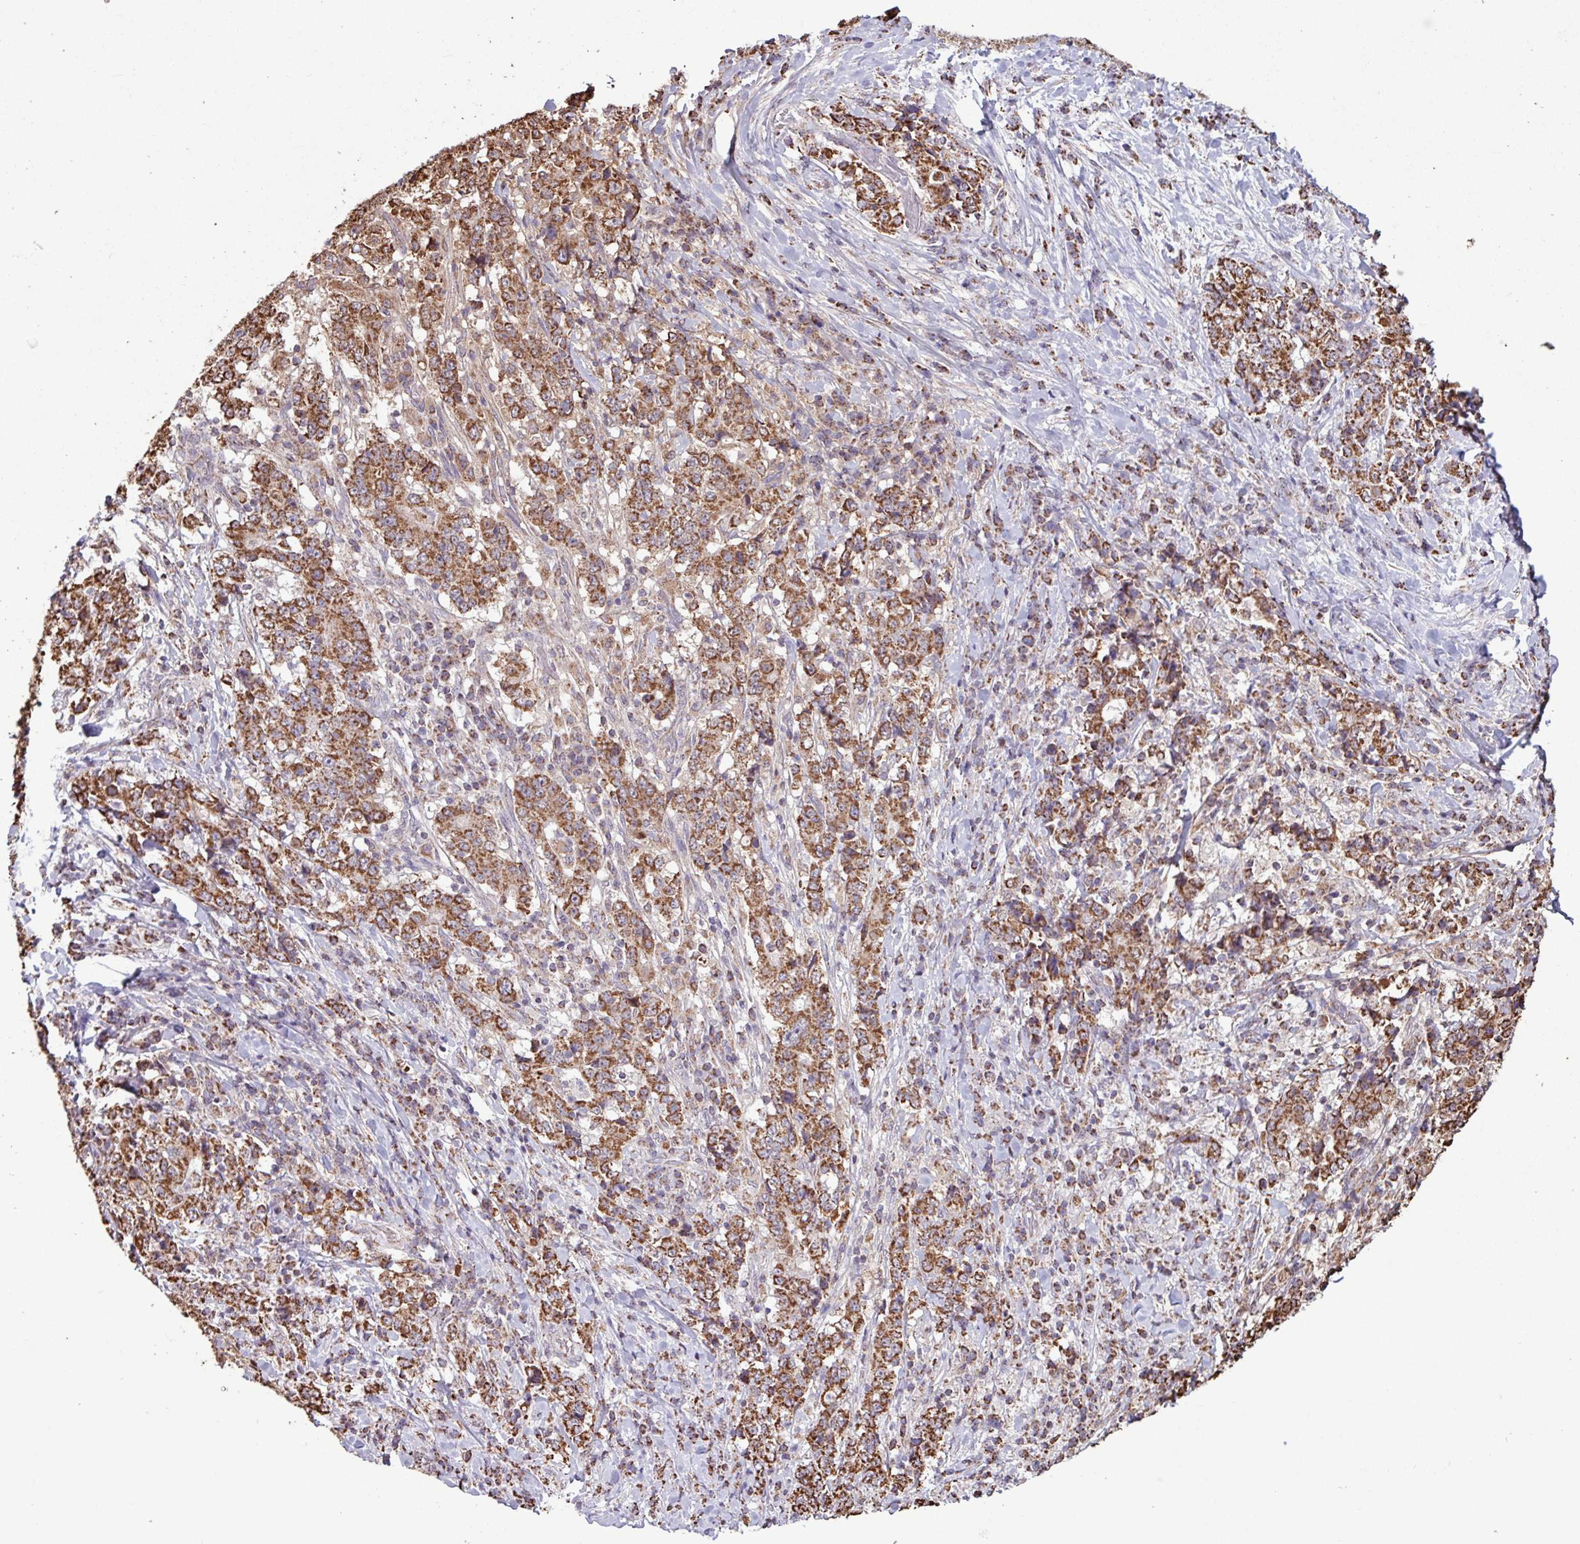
{"staining": {"intensity": "strong", "quantity": ">75%", "location": "cytoplasmic/membranous"}, "tissue": "stomach cancer", "cell_type": "Tumor cells", "image_type": "cancer", "snomed": [{"axis": "morphology", "description": "Normal tissue, NOS"}, {"axis": "morphology", "description": "Adenocarcinoma, NOS"}, {"axis": "topography", "description": "Stomach, upper"}, {"axis": "topography", "description": "Stomach"}], "caption": "A micrograph of human adenocarcinoma (stomach) stained for a protein displays strong cytoplasmic/membranous brown staining in tumor cells.", "gene": "ALG8", "patient": {"sex": "male", "age": 59}}